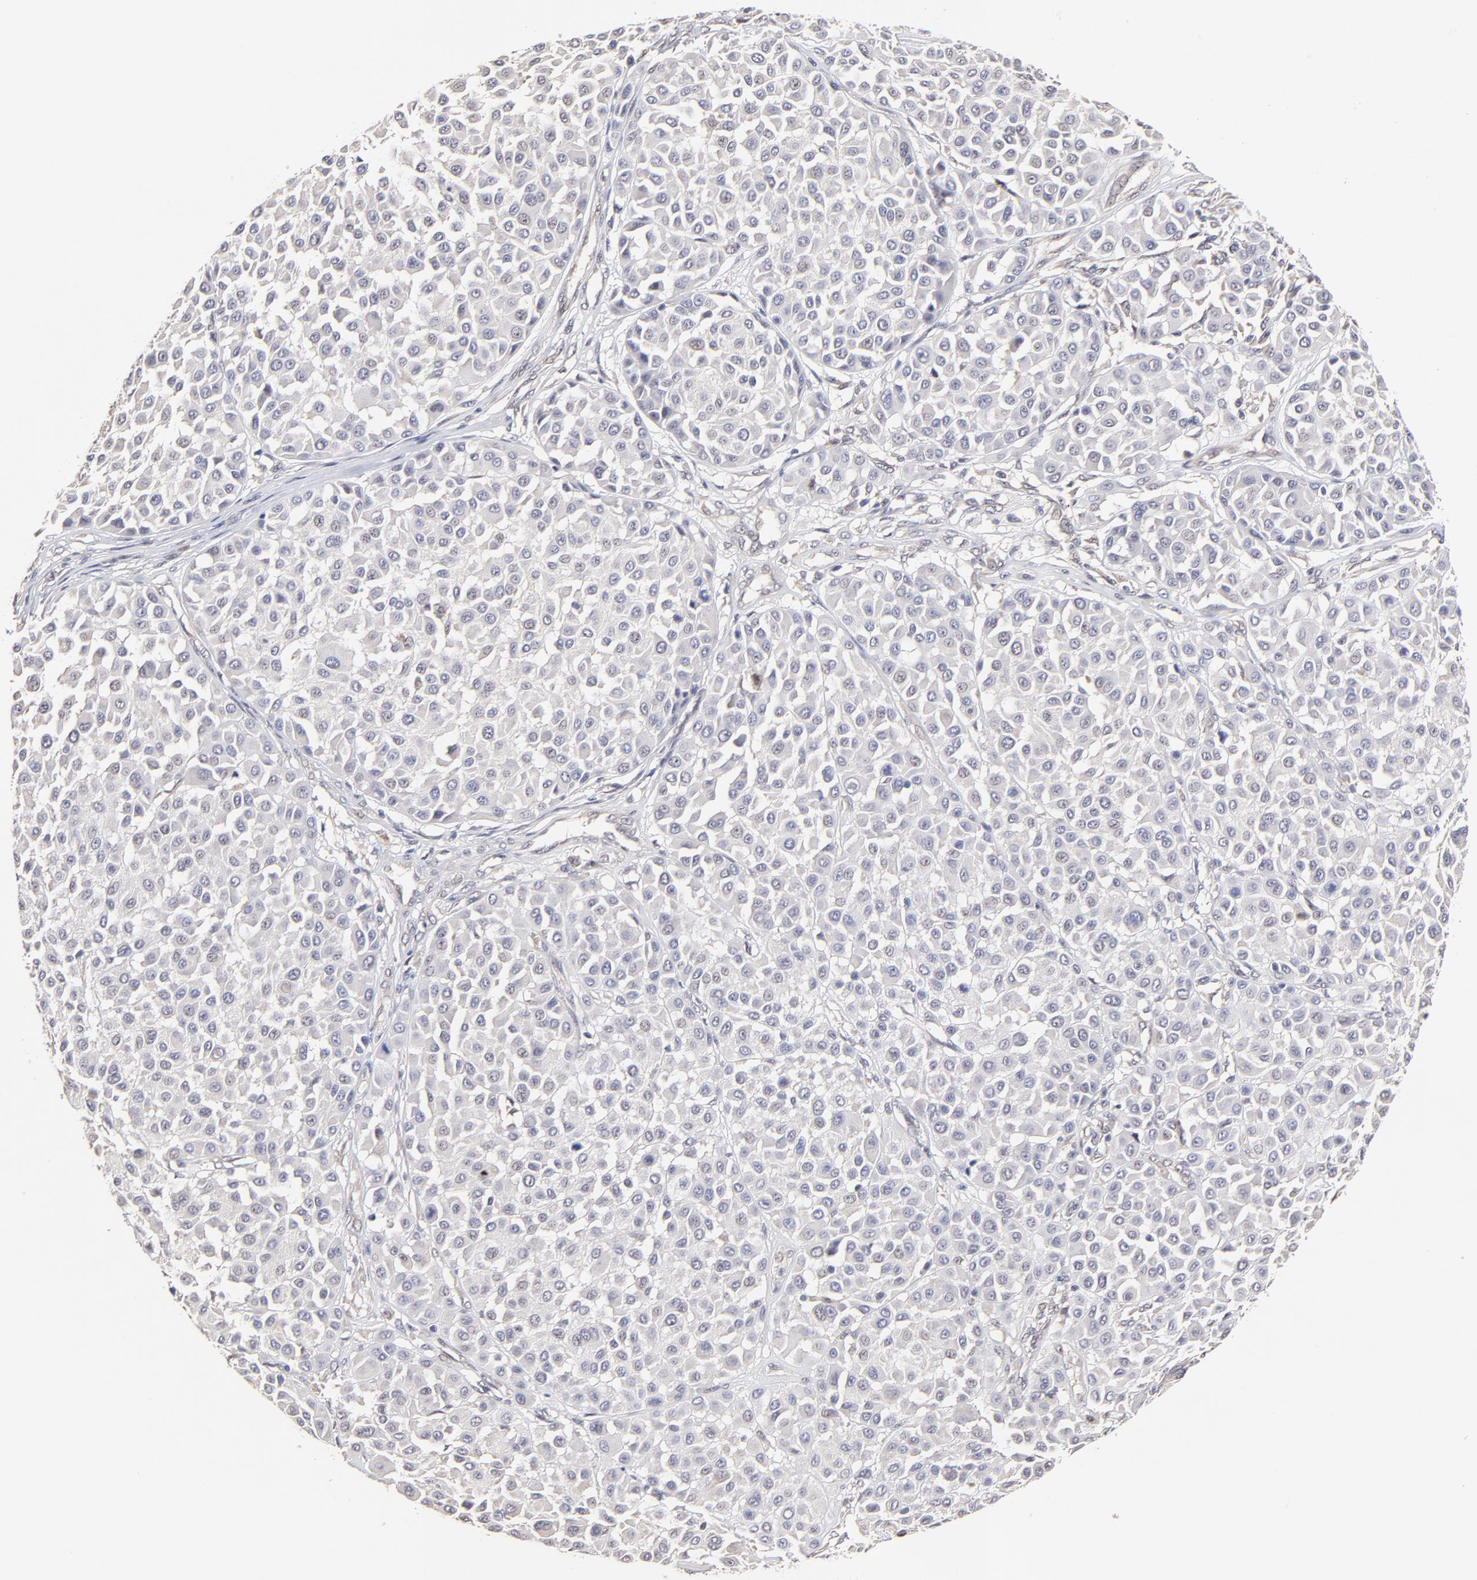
{"staining": {"intensity": "negative", "quantity": "none", "location": "none"}, "tissue": "melanoma", "cell_type": "Tumor cells", "image_type": "cancer", "snomed": [{"axis": "morphology", "description": "Malignant melanoma, Metastatic site"}, {"axis": "topography", "description": "Soft tissue"}], "caption": "DAB immunohistochemical staining of melanoma demonstrates no significant expression in tumor cells.", "gene": "ZNF10", "patient": {"sex": "male", "age": 41}}